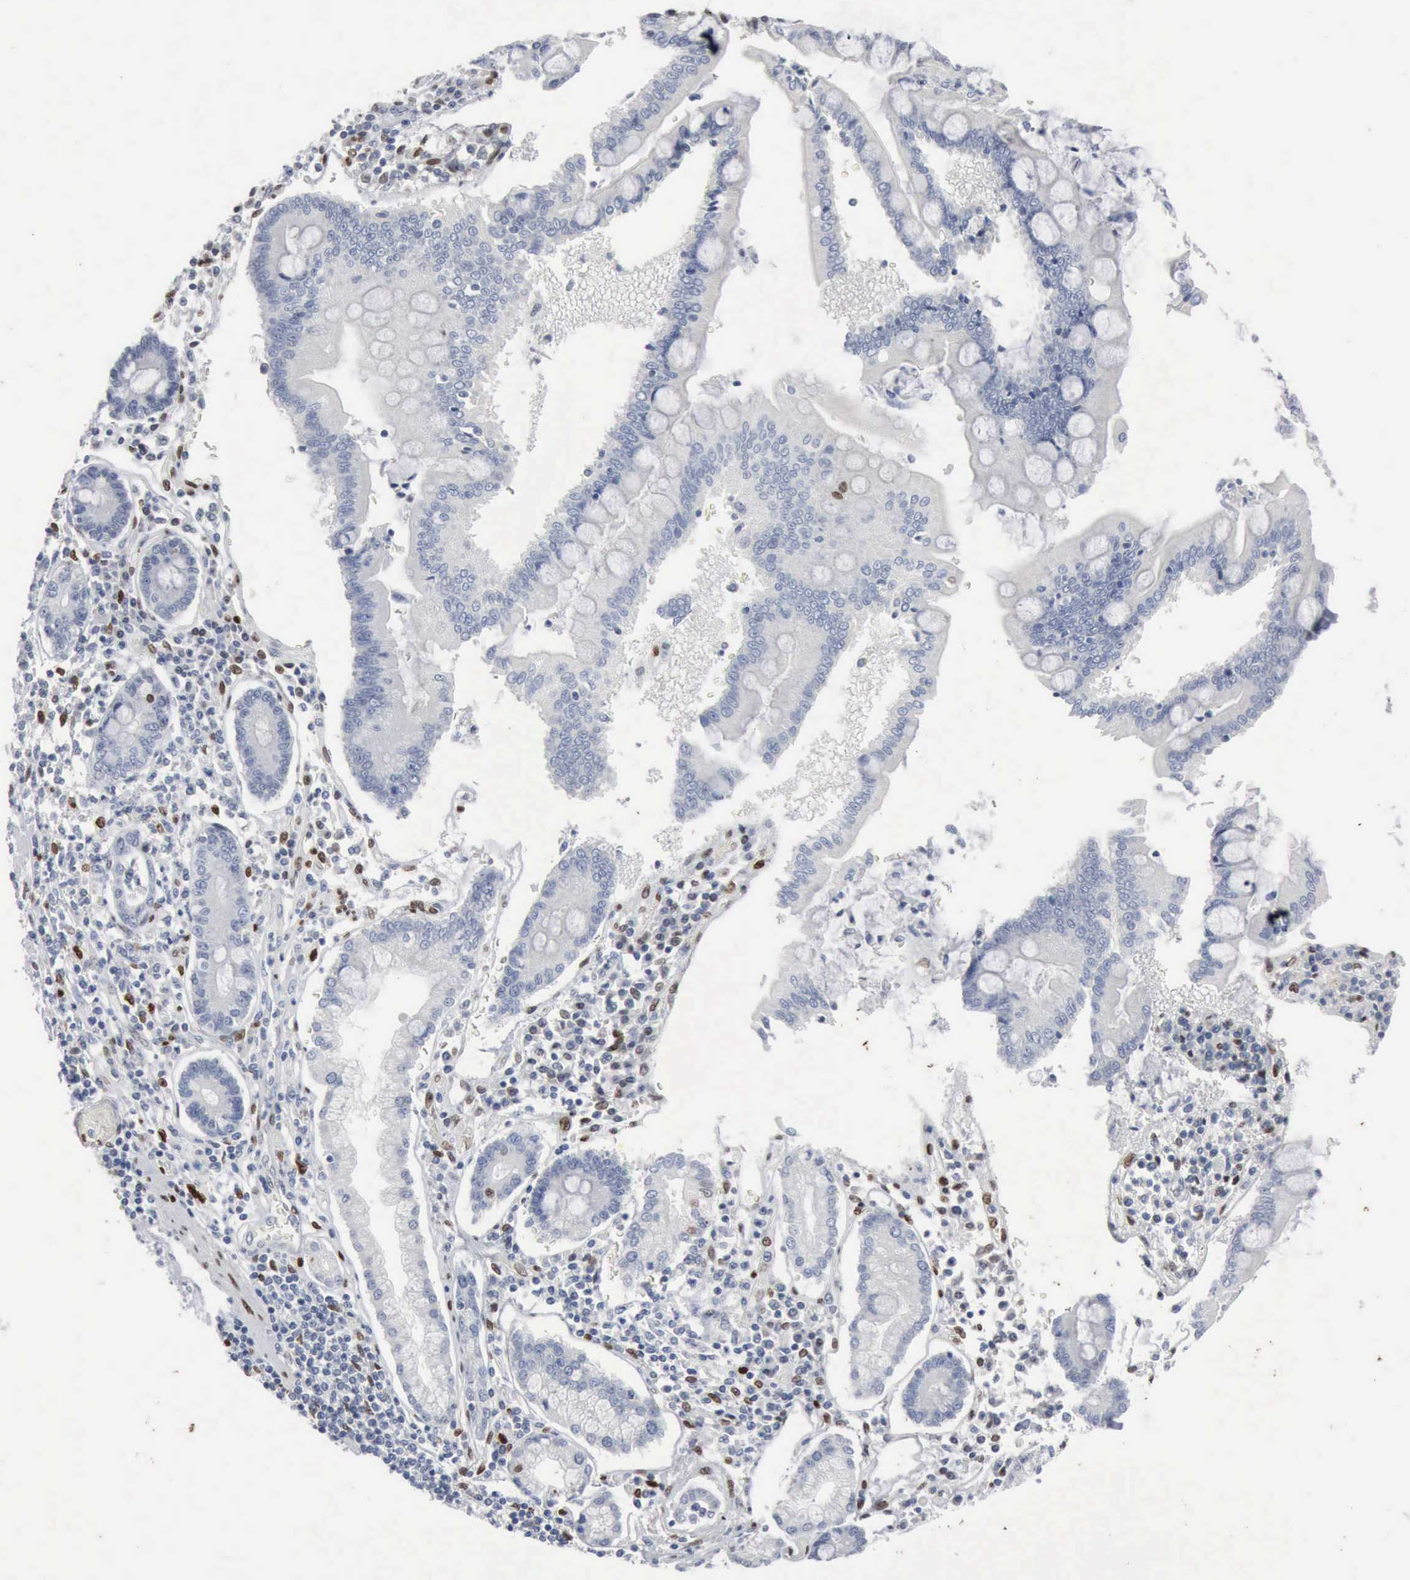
{"staining": {"intensity": "negative", "quantity": "none", "location": "none"}, "tissue": "pancreatic cancer", "cell_type": "Tumor cells", "image_type": "cancer", "snomed": [{"axis": "morphology", "description": "Adenocarcinoma, NOS"}, {"axis": "topography", "description": "Pancreas"}], "caption": "Immunohistochemistry (IHC) micrograph of neoplastic tissue: adenocarcinoma (pancreatic) stained with DAB shows no significant protein staining in tumor cells.", "gene": "FGF2", "patient": {"sex": "female", "age": 57}}